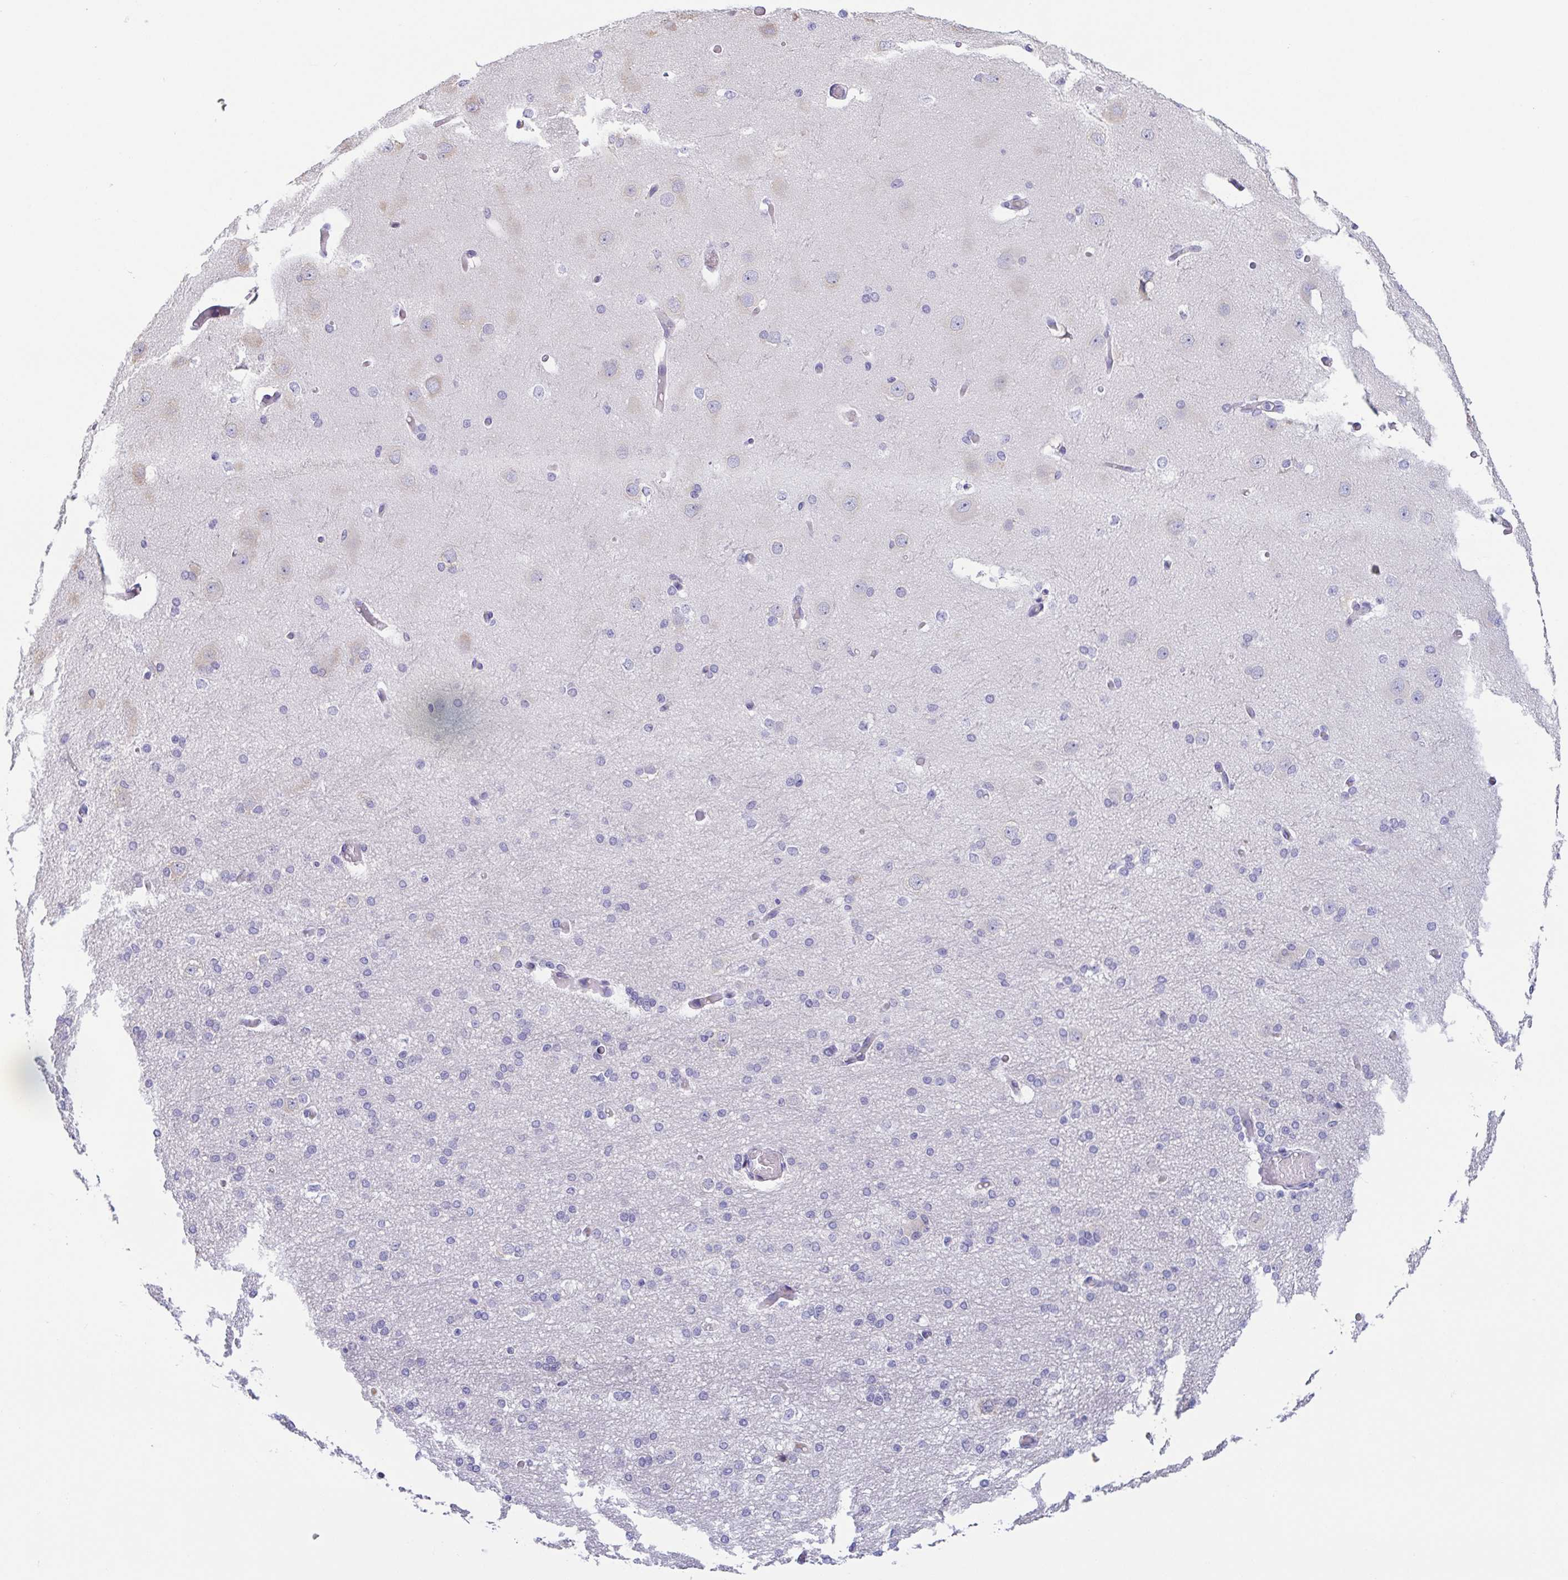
{"staining": {"intensity": "negative", "quantity": "none", "location": "none"}, "tissue": "cerebral cortex", "cell_type": "Endothelial cells", "image_type": "normal", "snomed": [{"axis": "morphology", "description": "Normal tissue, NOS"}, {"axis": "morphology", "description": "Inflammation, NOS"}, {"axis": "topography", "description": "Cerebral cortex"}], "caption": "IHC histopathology image of normal cerebral cortex stained for a protein (brown), which exhibits no expression in endothelial cells.", "gene": "TREH", "patient": {"sex": "male", "age": 6}}